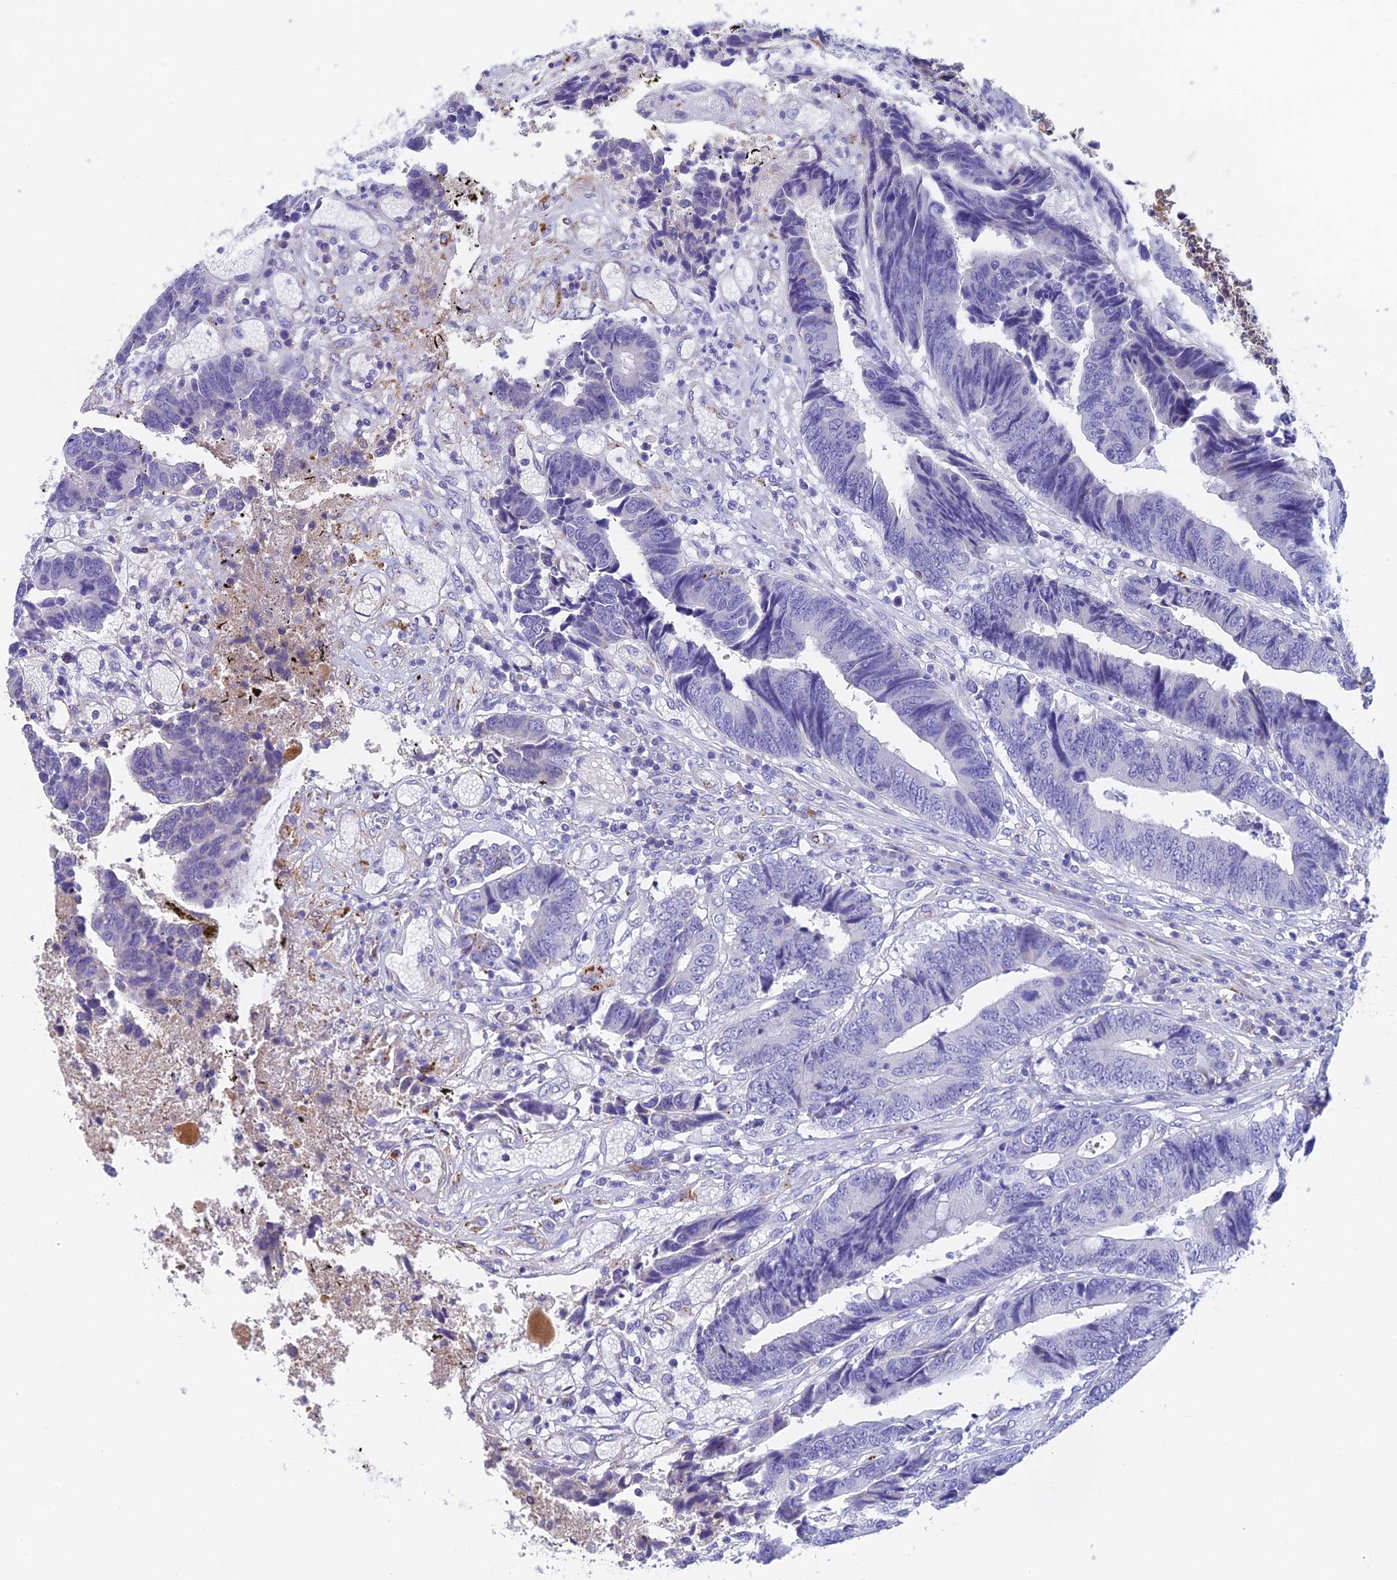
{"staining": {"intensity": "negative", "quantity": "none", "location": "none"}, "tissue": "colorectal cancer", "cell_type": "Tumor cells", "image_type": "cancer", "snomed": [{"axis": "morphology", "description": "Adenocarcinoma, NOS"}, {"axis": "topography", "description": "Rectum"}], "caption": "DAB immunohistochemical staining of human colorectal cancer (adenocarcinoma) reveals no significant expression in tumor cells.", "gene": "ADAMTS13", "patient": {"sex": "male", "age": 84}}